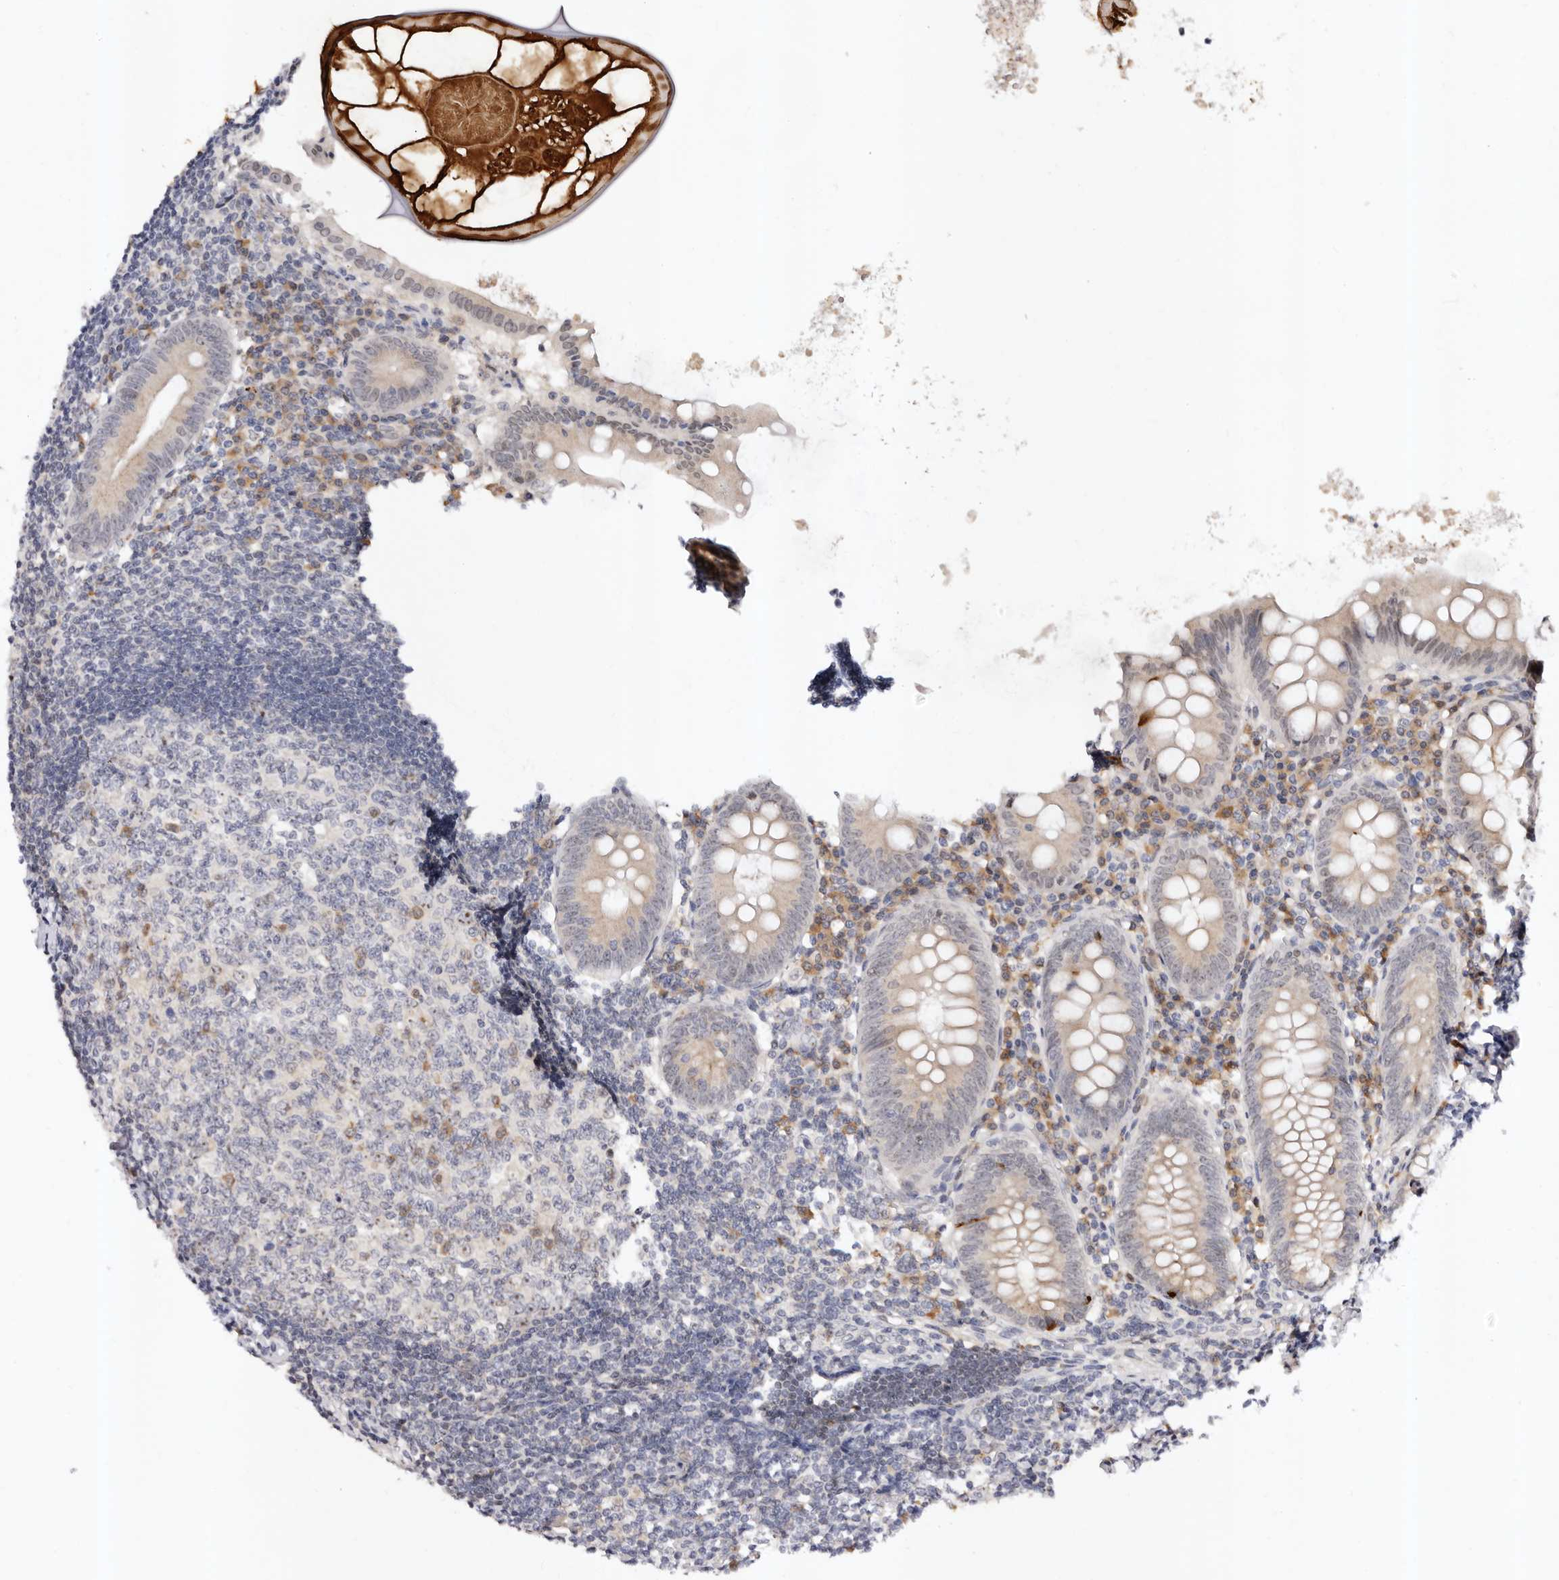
{"staining": {"intensity": "moderate", "quantity": ">75%", "location": "nuclear"}, "tissue": "appendix", "cell_type": "Glandular cells", "image_type": "normal", "snomed": [{"axis": "morphology", "description": "Normal tissue, NOS"}, {"axis": "topography", "description": "Appendix"}], "caption": "This is a histology image of IHC staining of normal appendix, which shows moderate positivity in the nuclear of glandular cells.", "gene": "APOL6", "patient": {"sex": "female", "age": 54}}